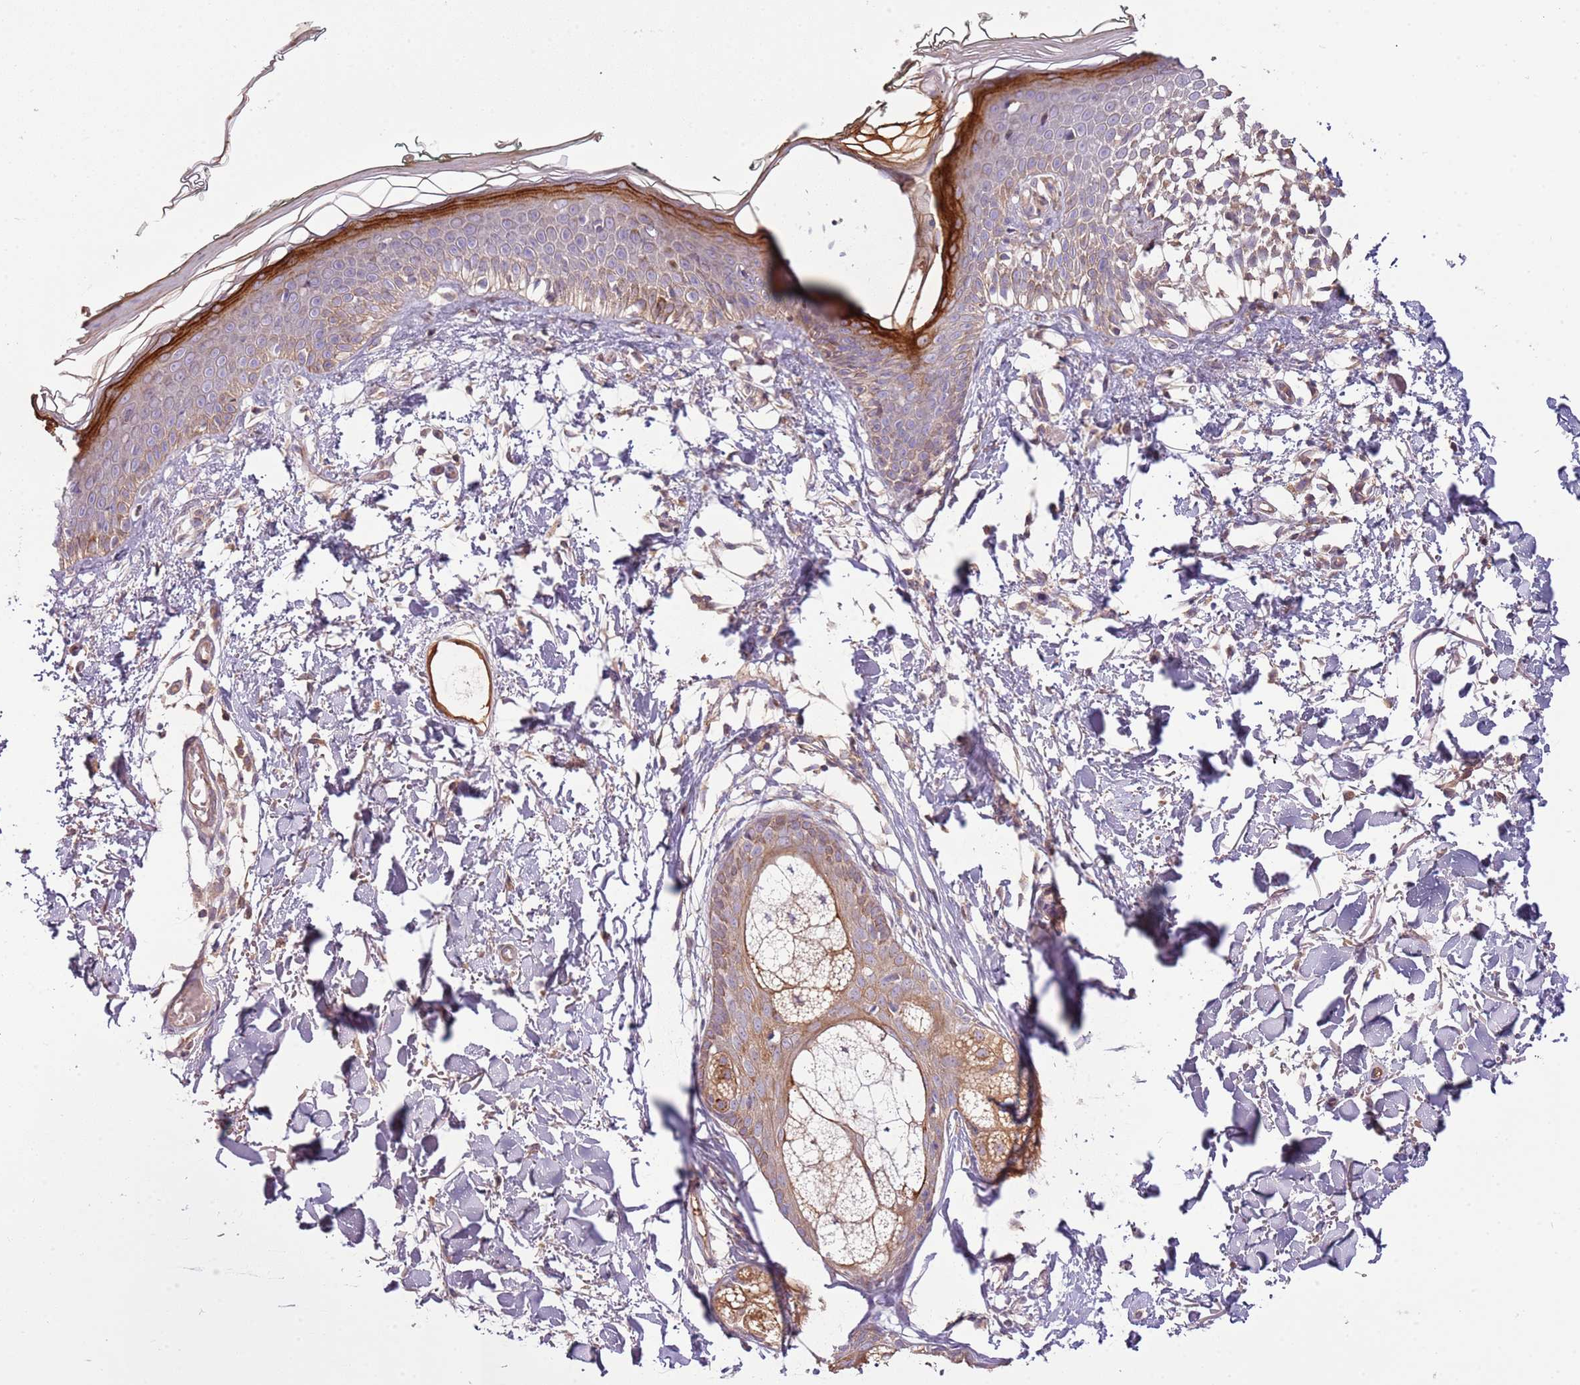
{"staining": {"intensity": "weak", "quantity": ">75%", "location": "cytoplasmic/membranous"}, "tissue": "skin", "cell_type": "Fibroblasts", "image_type": "normal", "snomed": [{"axis": "morphology", "description": "Normal tissue, NOS"}, {"axis": "topography", "description": "Skin"}], "caption": "A brown stain highlights weak cytoplasmic/membranous staining of a protein in fibroblasts of normal skin. The protein is shown in brown color, while the nuclei are stained blue.", "gene": "RNF128", "patient": {"sex": "male", "age": 62}}